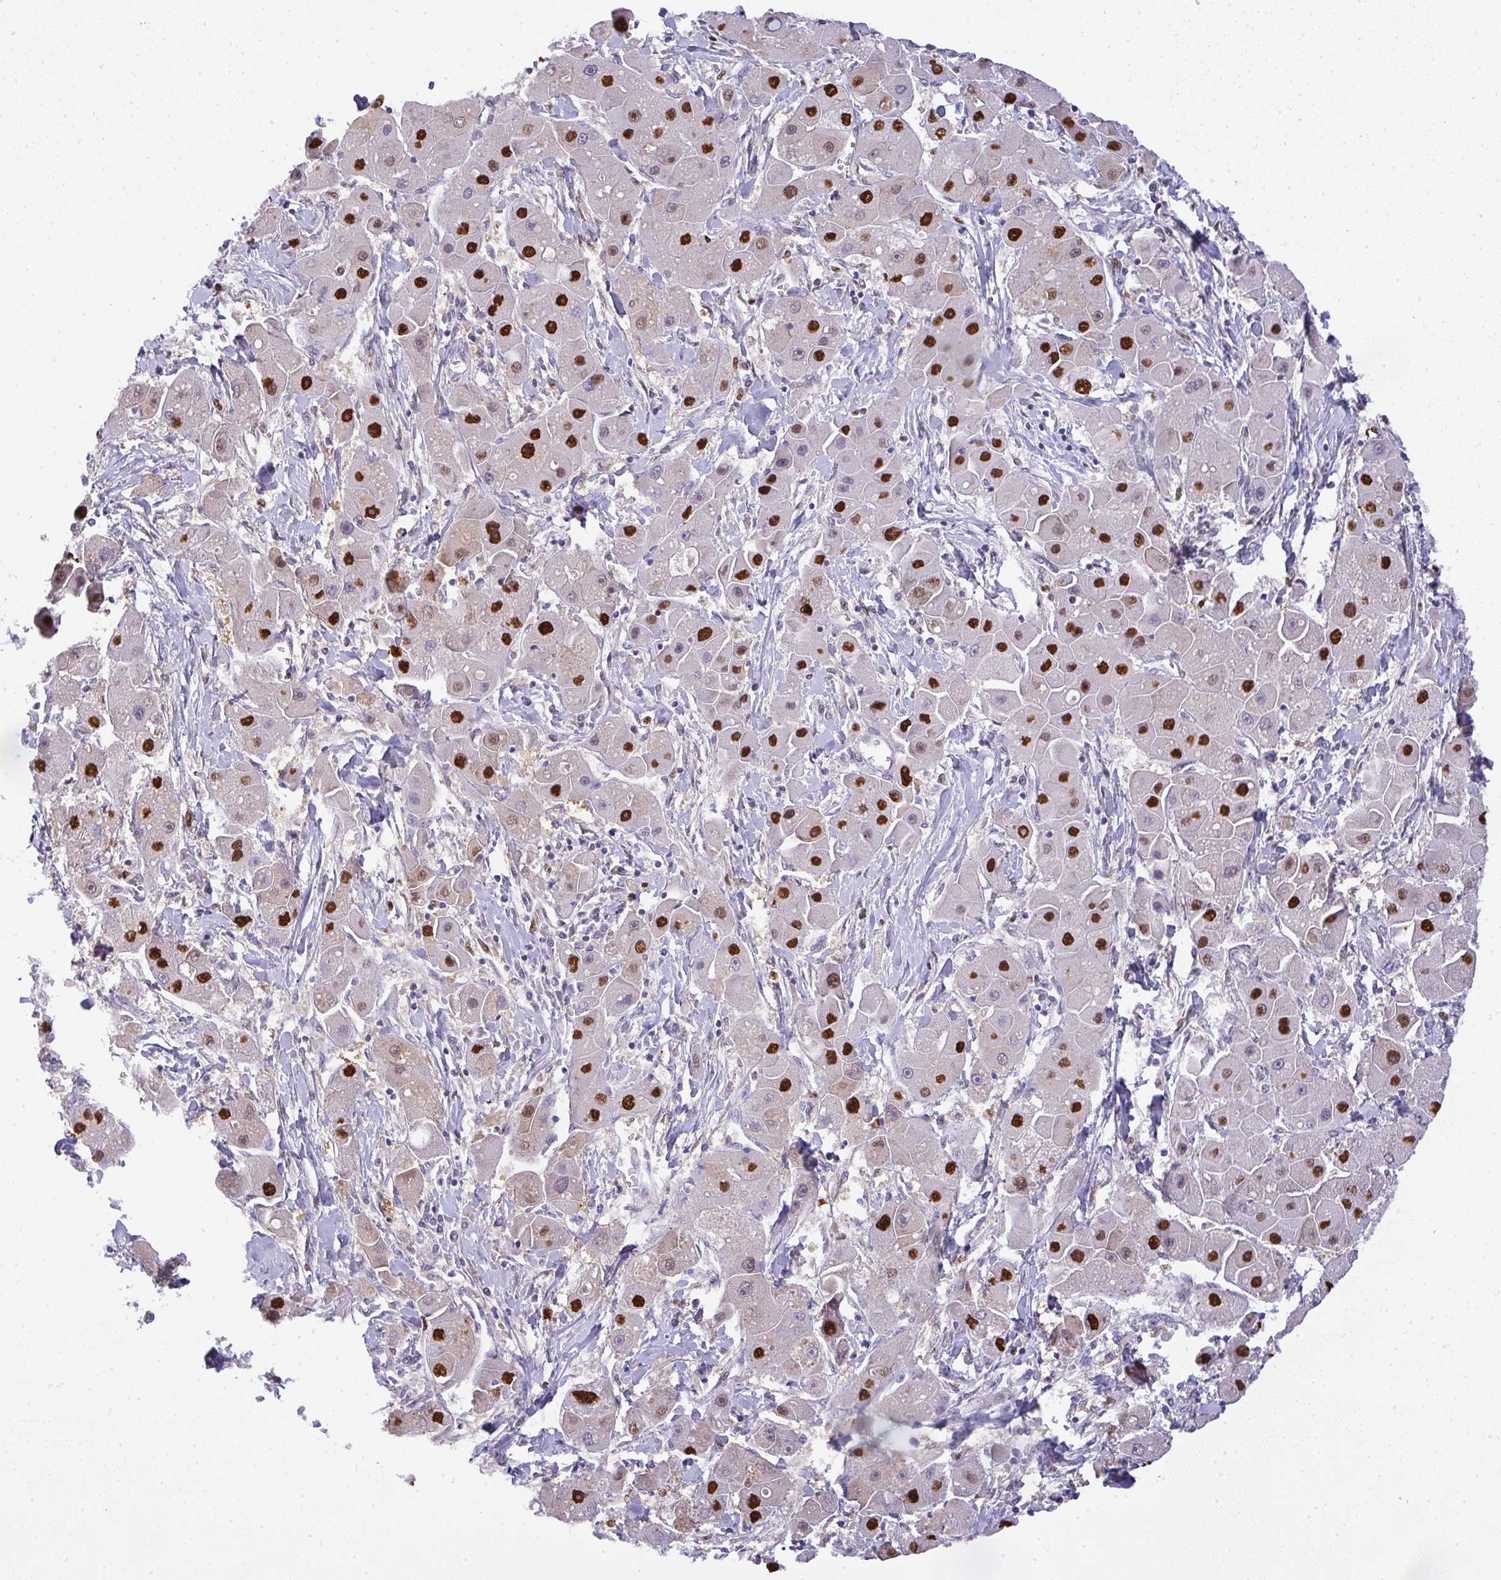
{"staining": {"intensity": "strong", "quantity": "25%-75%", "location": "nuclear"}, "tissue": "liver cancer", "cell_type": "Tumor cells", "image_type": "cancer", "snomed": [{"axis": "morphology", "description": "Carcinoma, Hepatocellular, NOS"}, {"axis": "topography", "description": "Liver"}], "caption": "Human liver cancer (hepatocellular carcinoma) stained with a protein marker shows strong staining in tumor cells.", "gene": "BBX", "patient": {"sex": "male", "age": 24}}